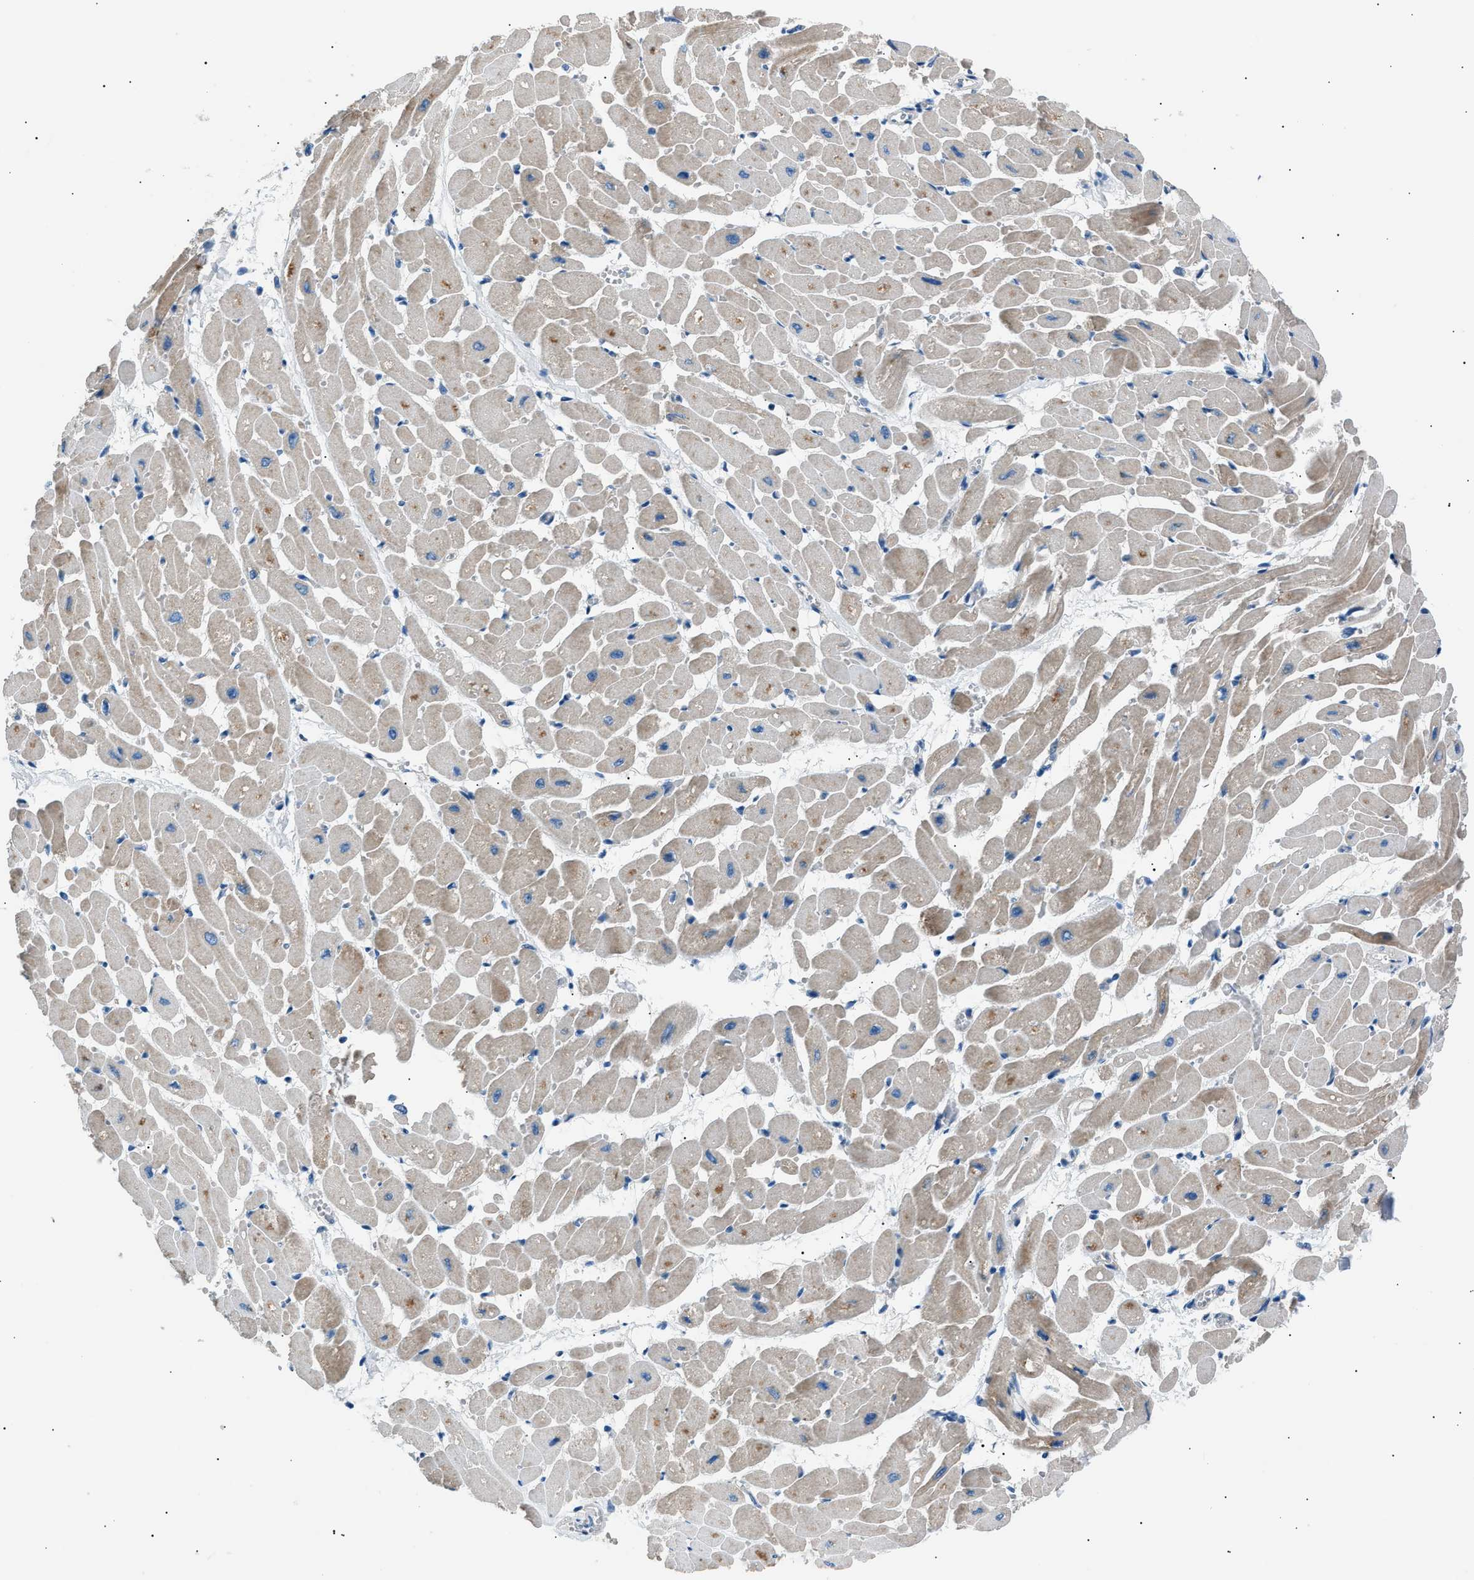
{"staining": {"intensity": "moderate", "quantity": "25%-75%", "location": "cytoplasmic/membranous"}, "tissue": "heart muscle", "cell_type": "Cardiomyocytes", "image_type": "normal", "snomed": [{"axis": "morphology", "description": "Normal tissue, NOS"}, {"axis": "topography", "description": "Heart"}], "caption": "DAB immunohistochemical staining of unremarkable heart muscle reveals moderate cytoplasmic/membranous protein expression in about 25%-75% of cardiomyocytes. The protein of interest is stained brown, and the nuclei are stained in blue (DAB IHC with brightfield microscopy, high magnification).", "gene": "LRRC37B", "patient": {"sex": "male", "age": 45}}